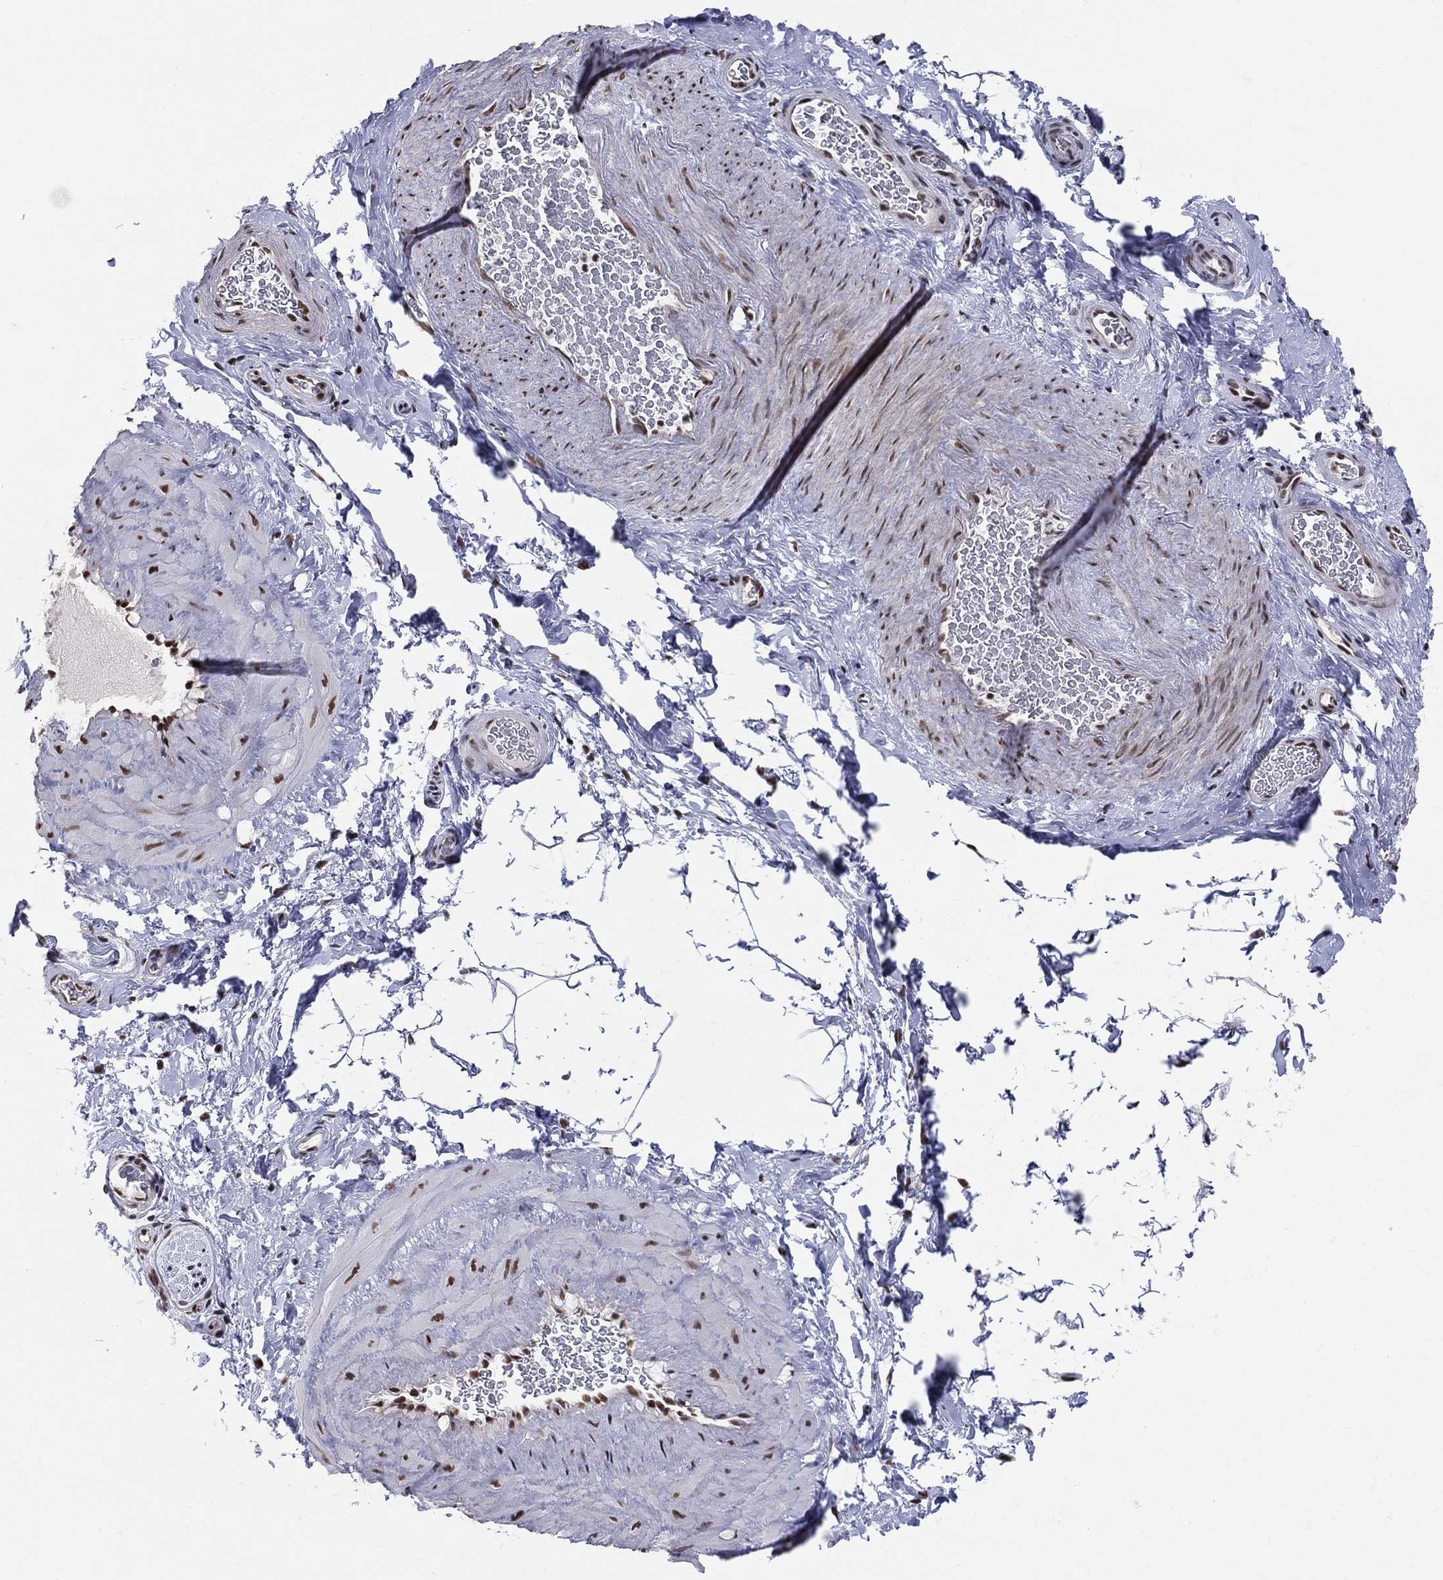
{"staining": {"intensity": "negative", "quantity": "none", "location": "none"}, "tissue": "adipose tissue", "cell_type": "Adipocytes", "image_type": "normal", "snomed": [{"axis": "morphology", "description": "Normal tissue, NOS"}, {"axis": "topography", "description": "Soft tissue"}, {"axis": "topography", "description": "Vascular tissue"}], "caption": "Immunohistochemistry (IHC) of unremarkable human adipose tissue exhibits no positivity in adipocytes.", "gene": "CDK7", "patient": {"sex": "male", "age": 41}}